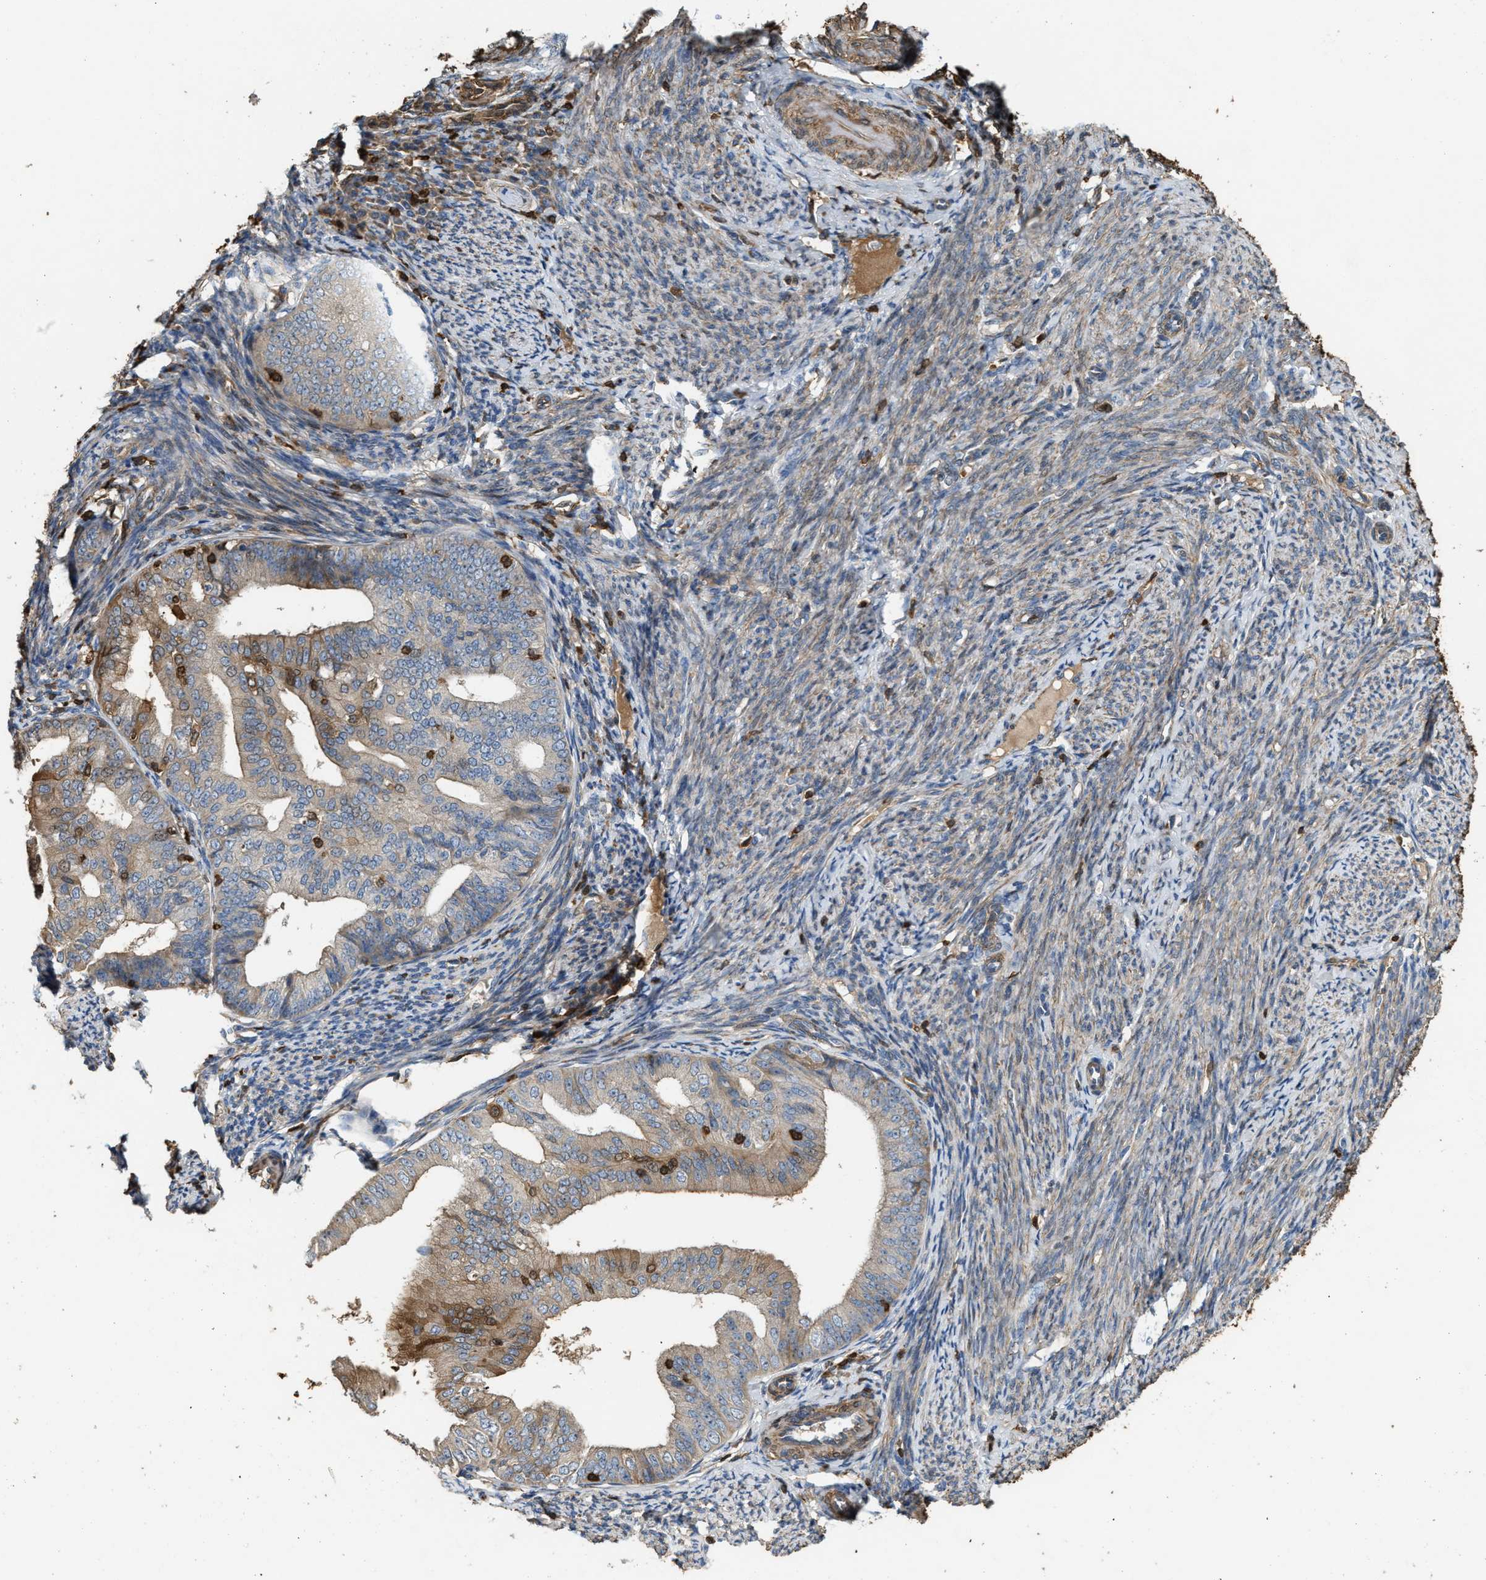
{"staining": {"intensity": "strong", "quantity": "25%-75%", "location": "cytoplasmic/membranous"}, "tissue": "endometrial cancer", "cell_type": "Tumor cells", "image_type": "cancer", "snomed": [{"axis": "morphology", "description": "Adenocarcinoma, NOS"}, {"axis": "topography", "description": "Endometrium"}], "caption": "An IHC micrograph of tumor tissue is shown. Protein staining in brown shows strong cytoplasmic/membranous positivity in endometrial cancer (adenocarcinoma) within tumor cells. (DAB IHC, brown staining for protein, blue staining for nuclei).", "gene": "SERPINB5", "patient": {"sex": "female", "age": 63}}